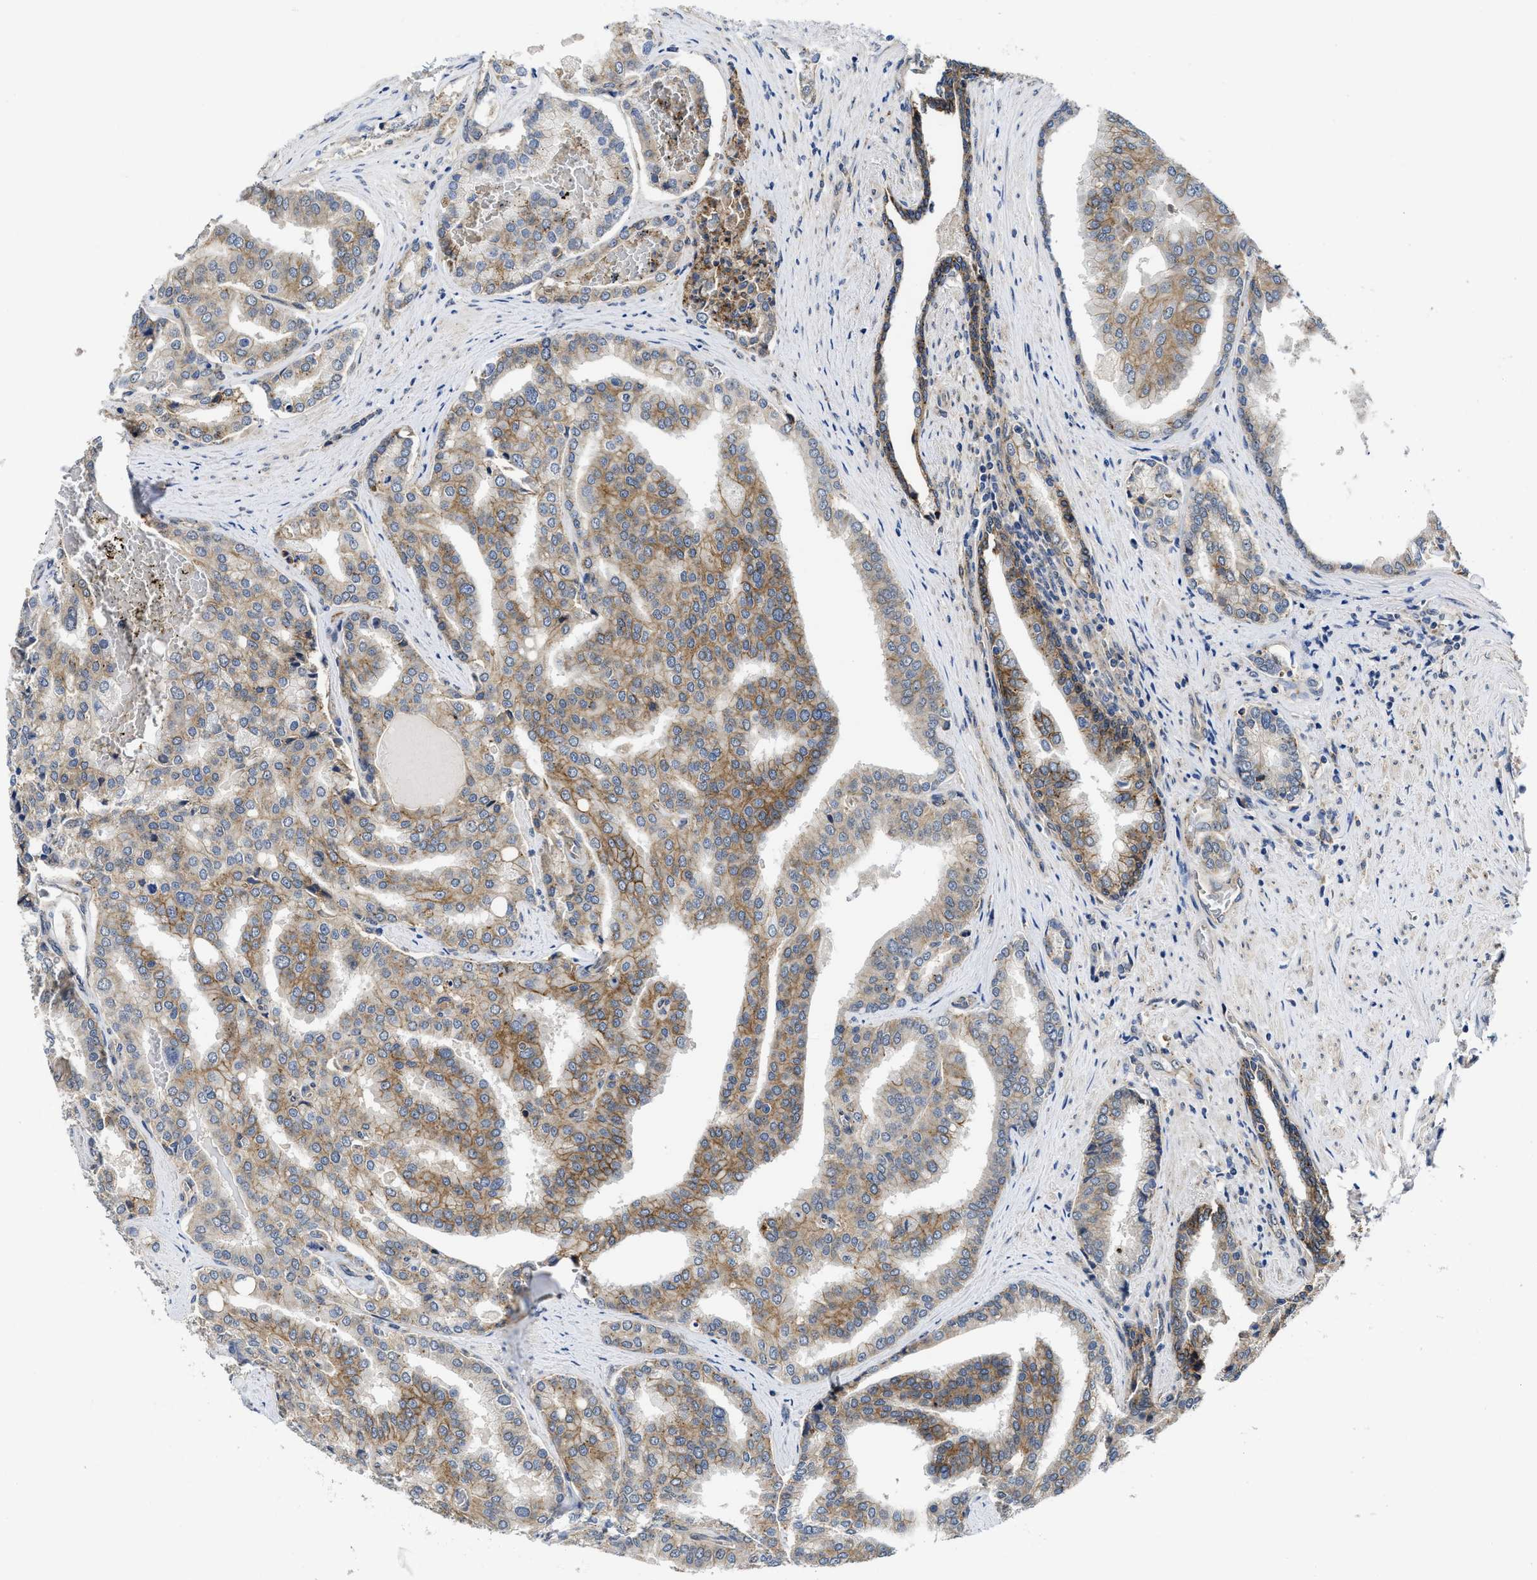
{"staining": {"intensity": "moderate", "quantity": "25%-75%", "location": "cytoplasmic/membranous"}, "tissue": "prostate cancer", "cell_type": "Tumor cells", "image_type": "cancer", "snomed": [{"axis": "morphology", "description": "Adenocarcinoma, High grade"}, {"axis": "topography", "description": "Prostate"}], "caption": "A micrograph of human prostate cancer (high-grade adenocarcinoma) stained for a protein displays moderate cytoplasmic/membranous brown staining in tumor cells. The staining was performed using DAB (3,3'-diaminobenzidine) to visualize the protein expression in brown, while the nuclei were stained in blue with hematoxylin (Magnification: 20x).", "gene": "PKD2", "patient": {"sex": "male", "age": 50}}